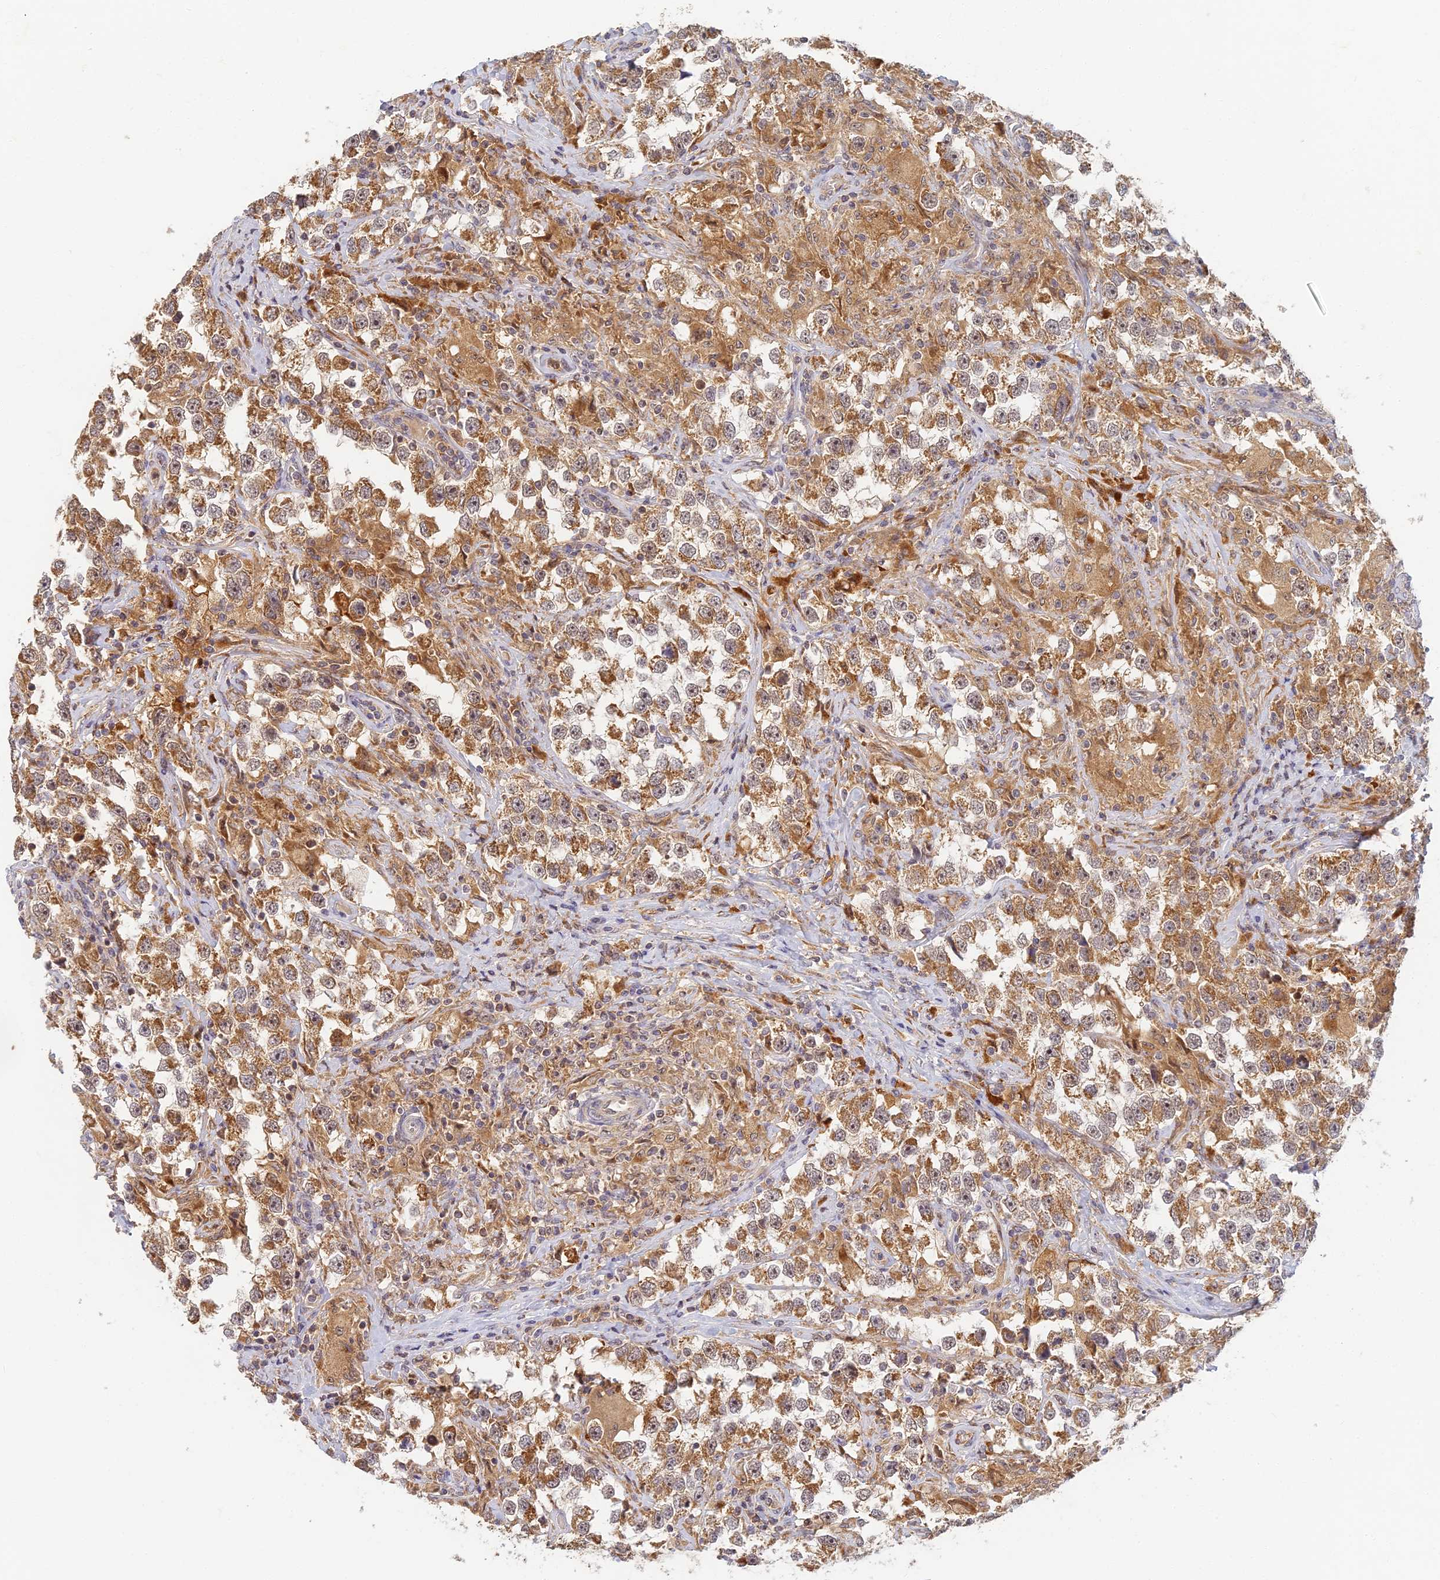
{"staining": {"intensity": "moderate", "quantity": ">75%", "location": "cytoplasmic/membranous"}, "tissue": "testis cancer", "cell_type": "Tumor cells", "image_type": "cancer", "snomed": [{"axis": "morphology", "description": "Seminoma, NOS"}, {"axis": "topography", "description": "Testis"}], "caption": "A brown stain highlights moderate cytoplasmic/membranous staining of a protein in seminoma (testis) tumor cells. The protein is shown in brown color, while the nuclei are stained blue.", "gene": "RGL3", "patient": {"sex": "male", "age": 46}}